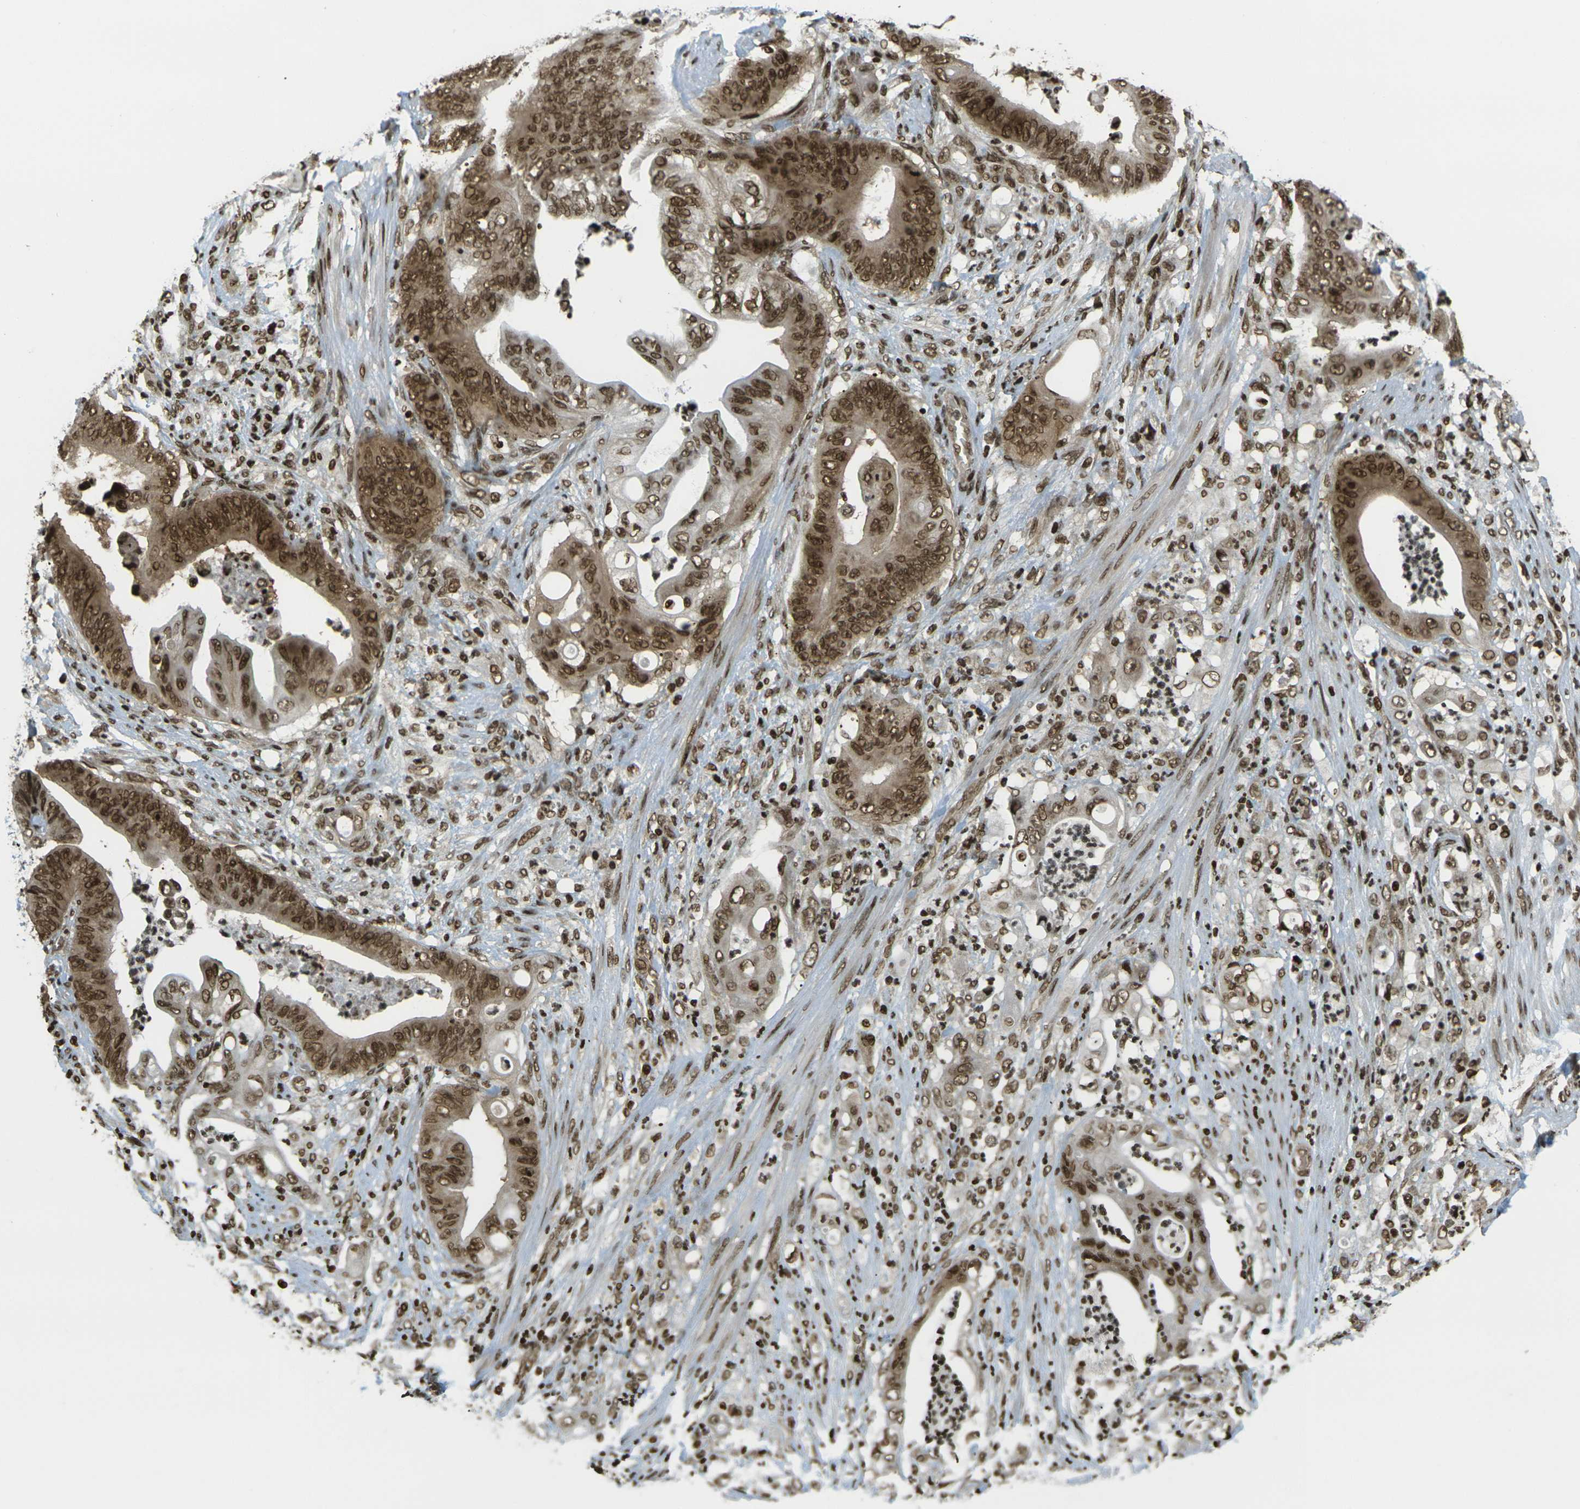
{"staining": {"intensity": "moderate", "quantity": ">75%", "location": "cytoplasmic/membranous,nuclear"}, "tissue": "stomach cancer", "cell_type": "Tumor cells", "image_type": "cancer", "snomed": [{"axis": "morphology", "description": "Adenocarcinoma, NOS"}, {"axis": "topography", "description": "Stomach"}], "caption": "Immunohistochemistry of stomach cancer (adenocarcinoma) displays medium levels of moderate cytoplasmic/membranous and nuclear staining in approximately >75% of tumor cells. The staining was performed using DAB to visualize the protein expression in brown, while the nuclei were stained in blue with hematoxylin (Magnification: 20x).", "gene": "RUVBL2", "patient": {"sex": "female", "age": 73}}